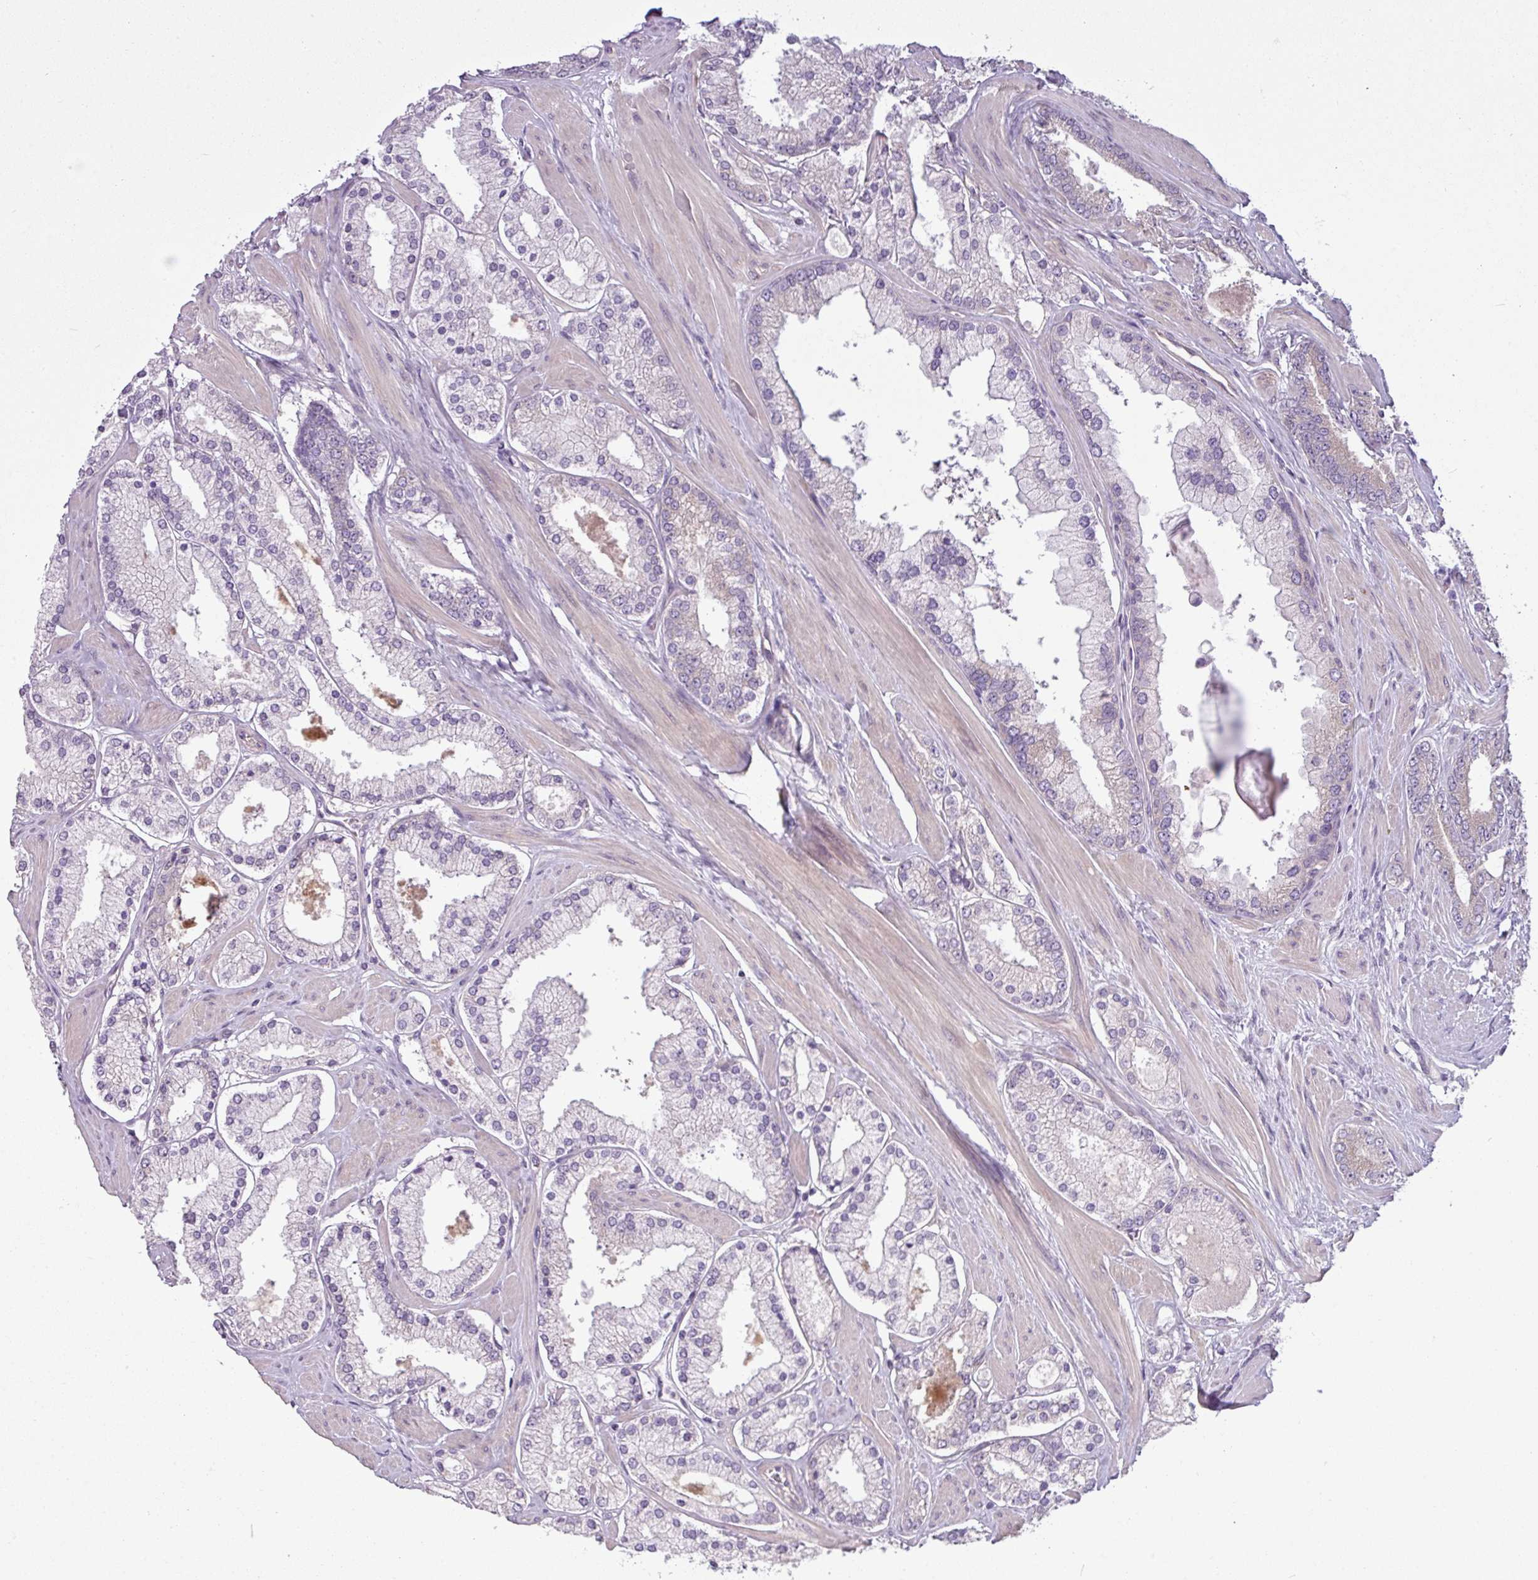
{"staining": {"intensity": "negative", "quantity": "none", "location": "none"}, "tissue": "prostate cancer", "cell_type": "Tumor cells", "image_type": "cancer", "snomed": [{"axis": "morphology", "description": "Adenocarcinoma, Low grade"}, {"axis": "topography", "description": "Prostate"}], "caption": "Tumor cells are negative for brown protein staining in low-grade adenocarcinoma (prostate).", "gene": "CAMK2B", "patient": {"sex": "male", "age": 42}}